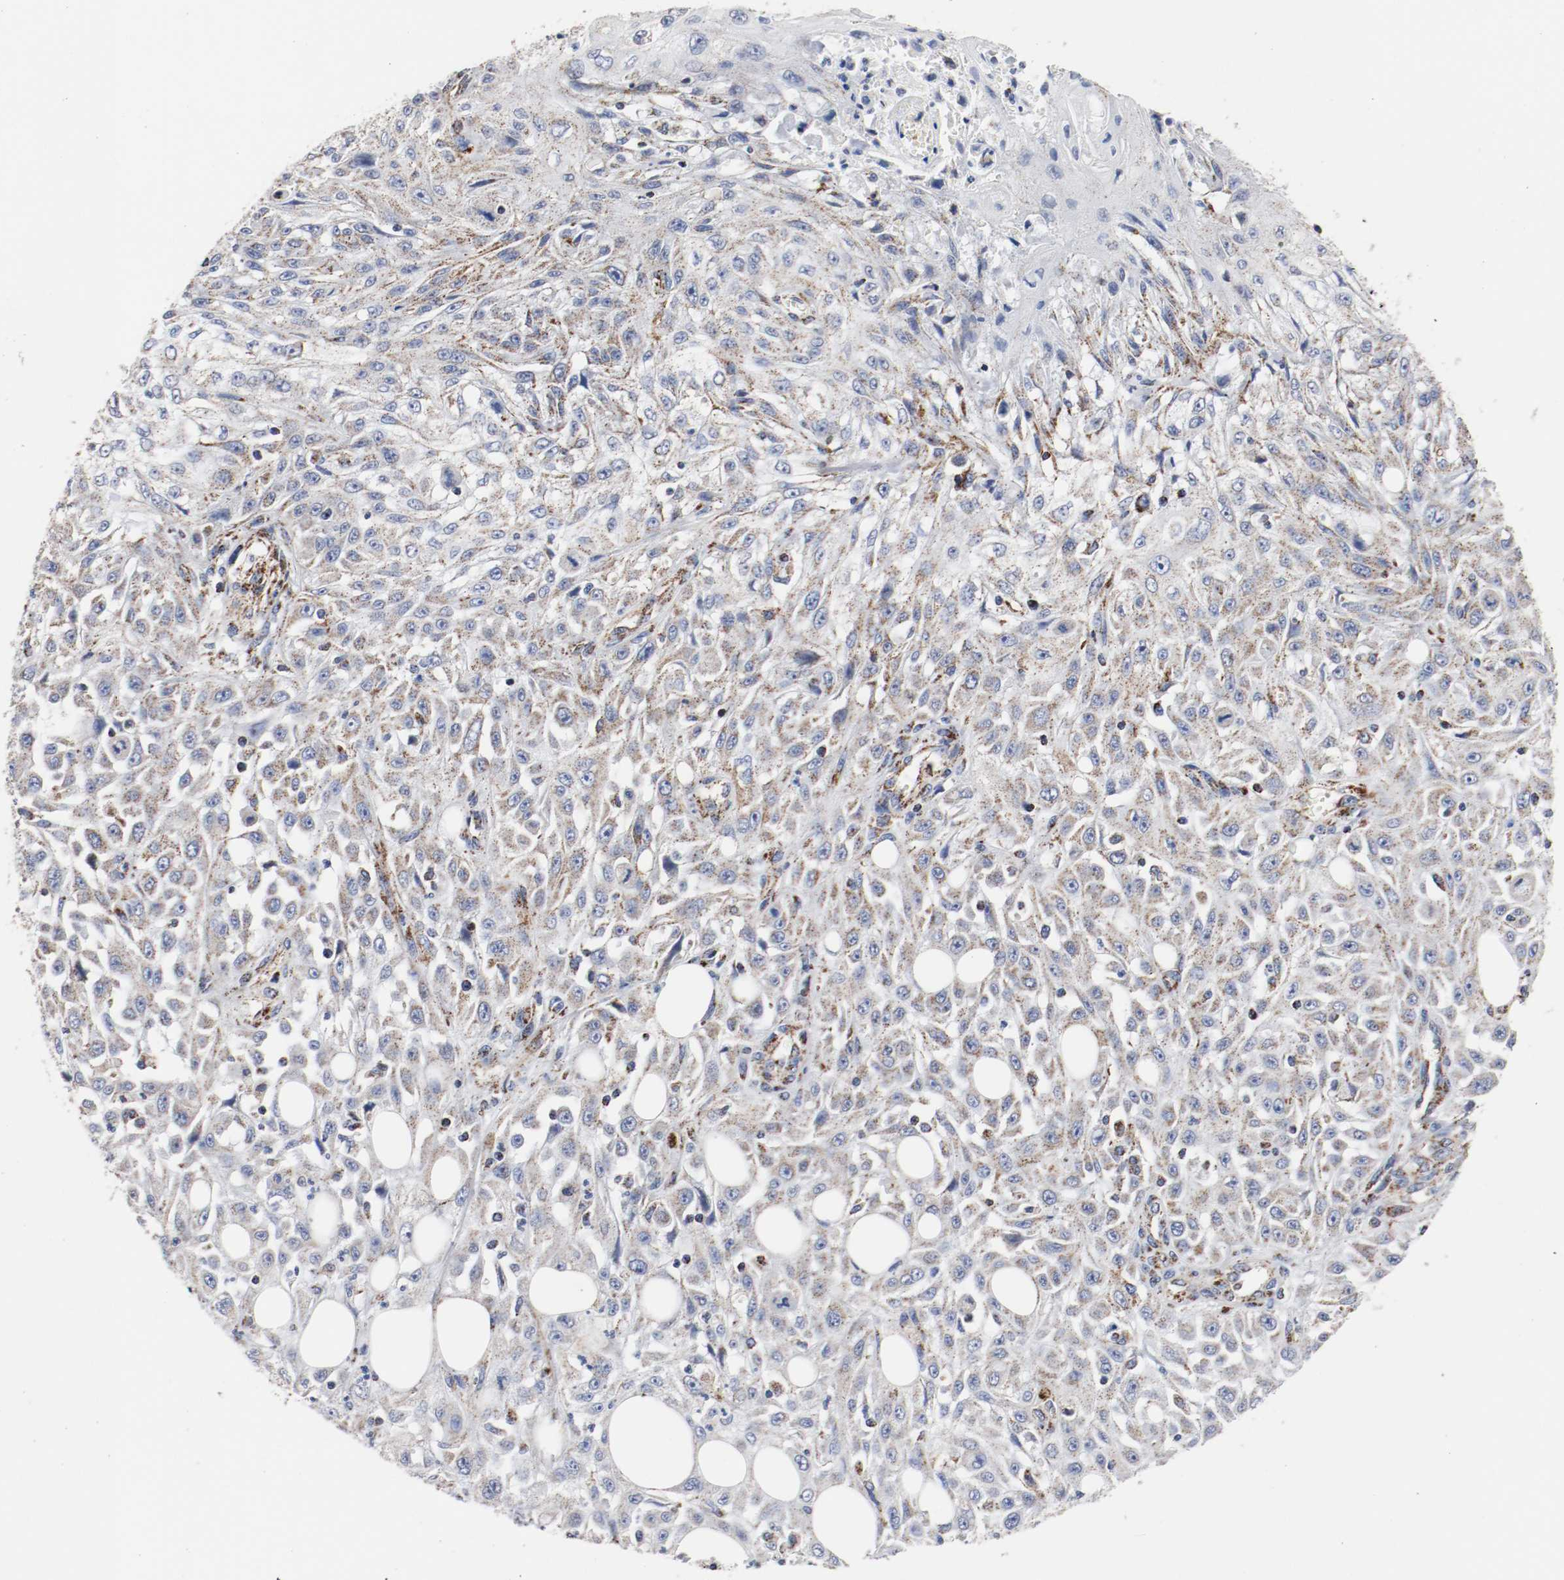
{"staining": {"intensity": "moderate", "quantity": "25%-75%", "location": "cytoplasmic/membranous"}, "tissue": "skin cancer", "cell_type": "Tumor cells", "image_type": "cancer", "snomed": [{"axis": "morphology", "description": "Squamous cell carcinoma, NOS"}, {"axis": "topography", "description": "Skin"}], "caption": "Moderate cytoplasmic/membranous expression is present in about 25%-75% of tumor cells in skin squamous cell carcinoma. Immunohistochemistry (ihc) stains the protein in brown and the nuclei are stained blue.", "gene": "TUBD1", "patient": {"sex": "male", "age": 75}}